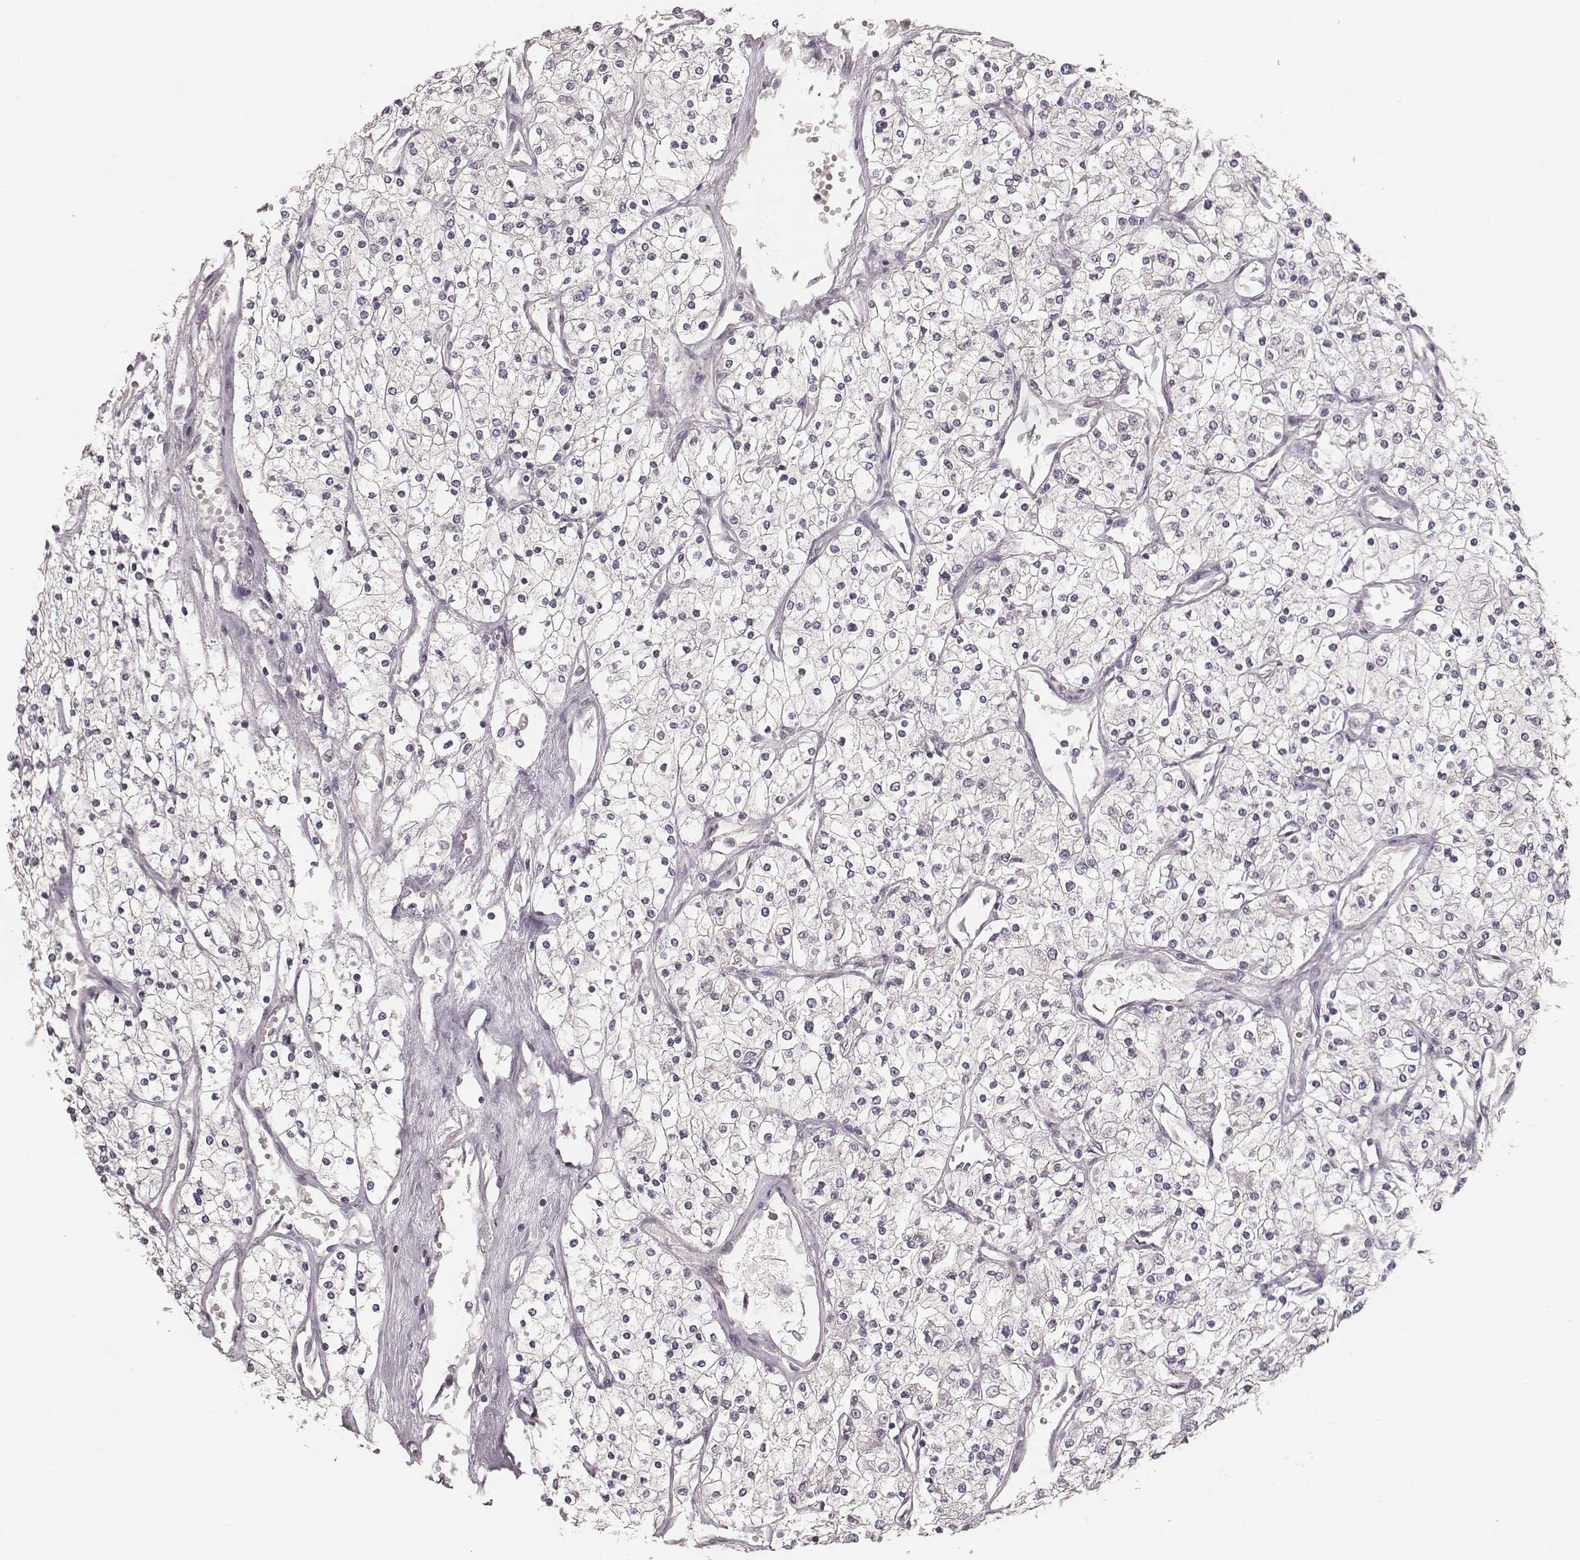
{"staining": {"intensity": "negative", "quantity": "none", "location": "none"}, "tissue": "renal cancer", "cell_type": "Tumor cells", "image_type": "cancer", "snomed": [{"axis": "morphology", "description": "Adenocarcinoma, NOS"}, {"axis": "topography", "description": "Kidney"}], "caption": "Renal cancer was stained to show a protein in brown. There is no significant positivity in tumor cells. The staining is performed using DAB (3,3'-diaminobenzidine) brown chromogen with nuclei counter-stained in using hematoxylin.", "gene": "LY6K", "patient": {"sex": "male", "age": 80}}